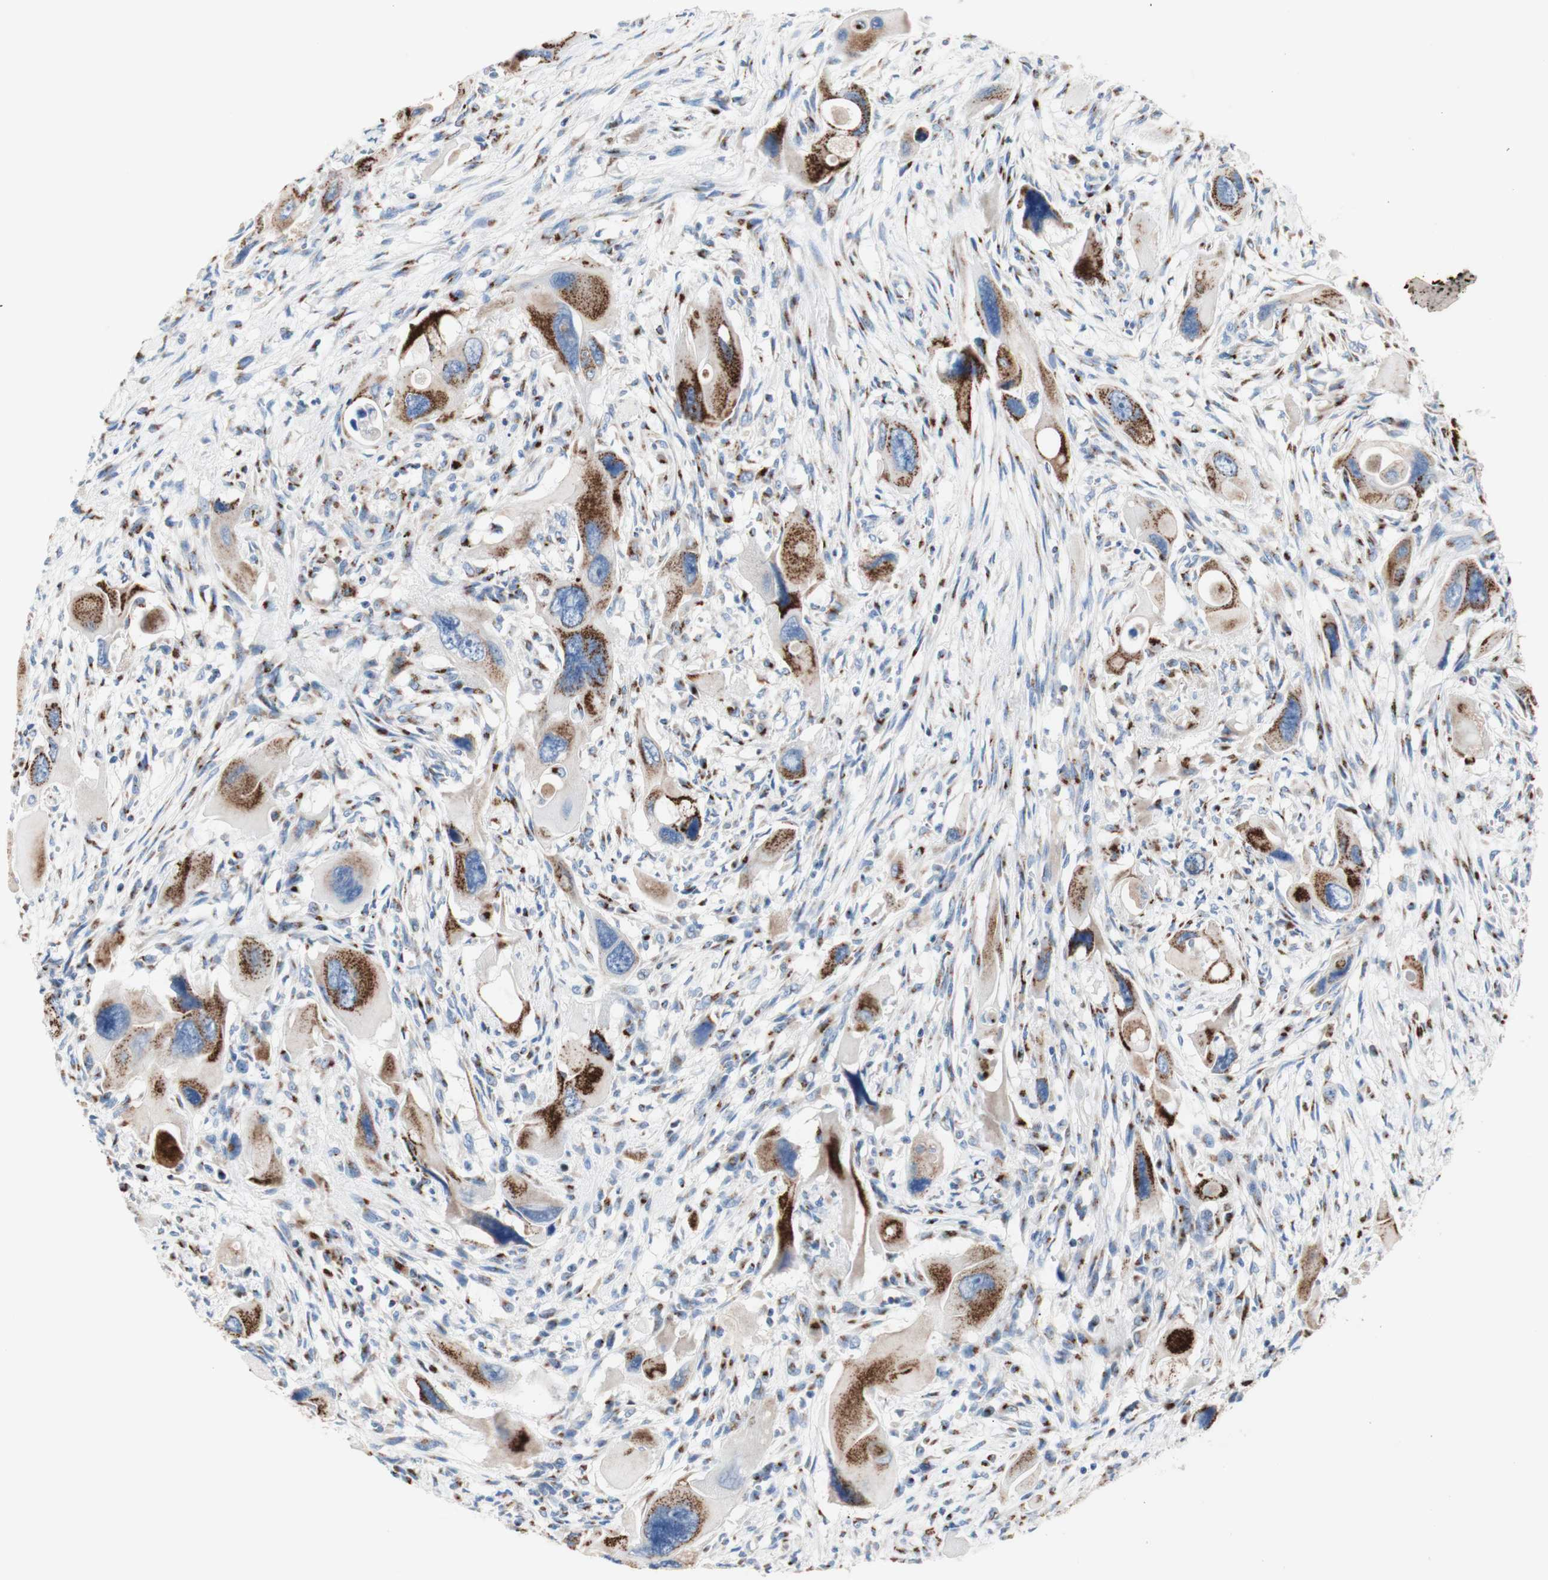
{"staining": {"intensity": "moderate", "quantity": ">75%", "location": "cytoplasmic/membranous"}, "tissue": "pancreatic cancer", "cell_type": "Tumor cells", "image_type": "cancer", "snomed": [{"axis": "morphology", "description": "Adenocarcinoma, NOS"}, {"axis": "topography", "description": "Pancreas"}], "caption": "Immunohistochemical staining of human pancreatic adenocarcinoma displays moderate cytoplasmic/membranous protein staining in about >75% of tumor cells.", "gene": "GALNT2", "patient": {"sex": "male", "age": 73}}